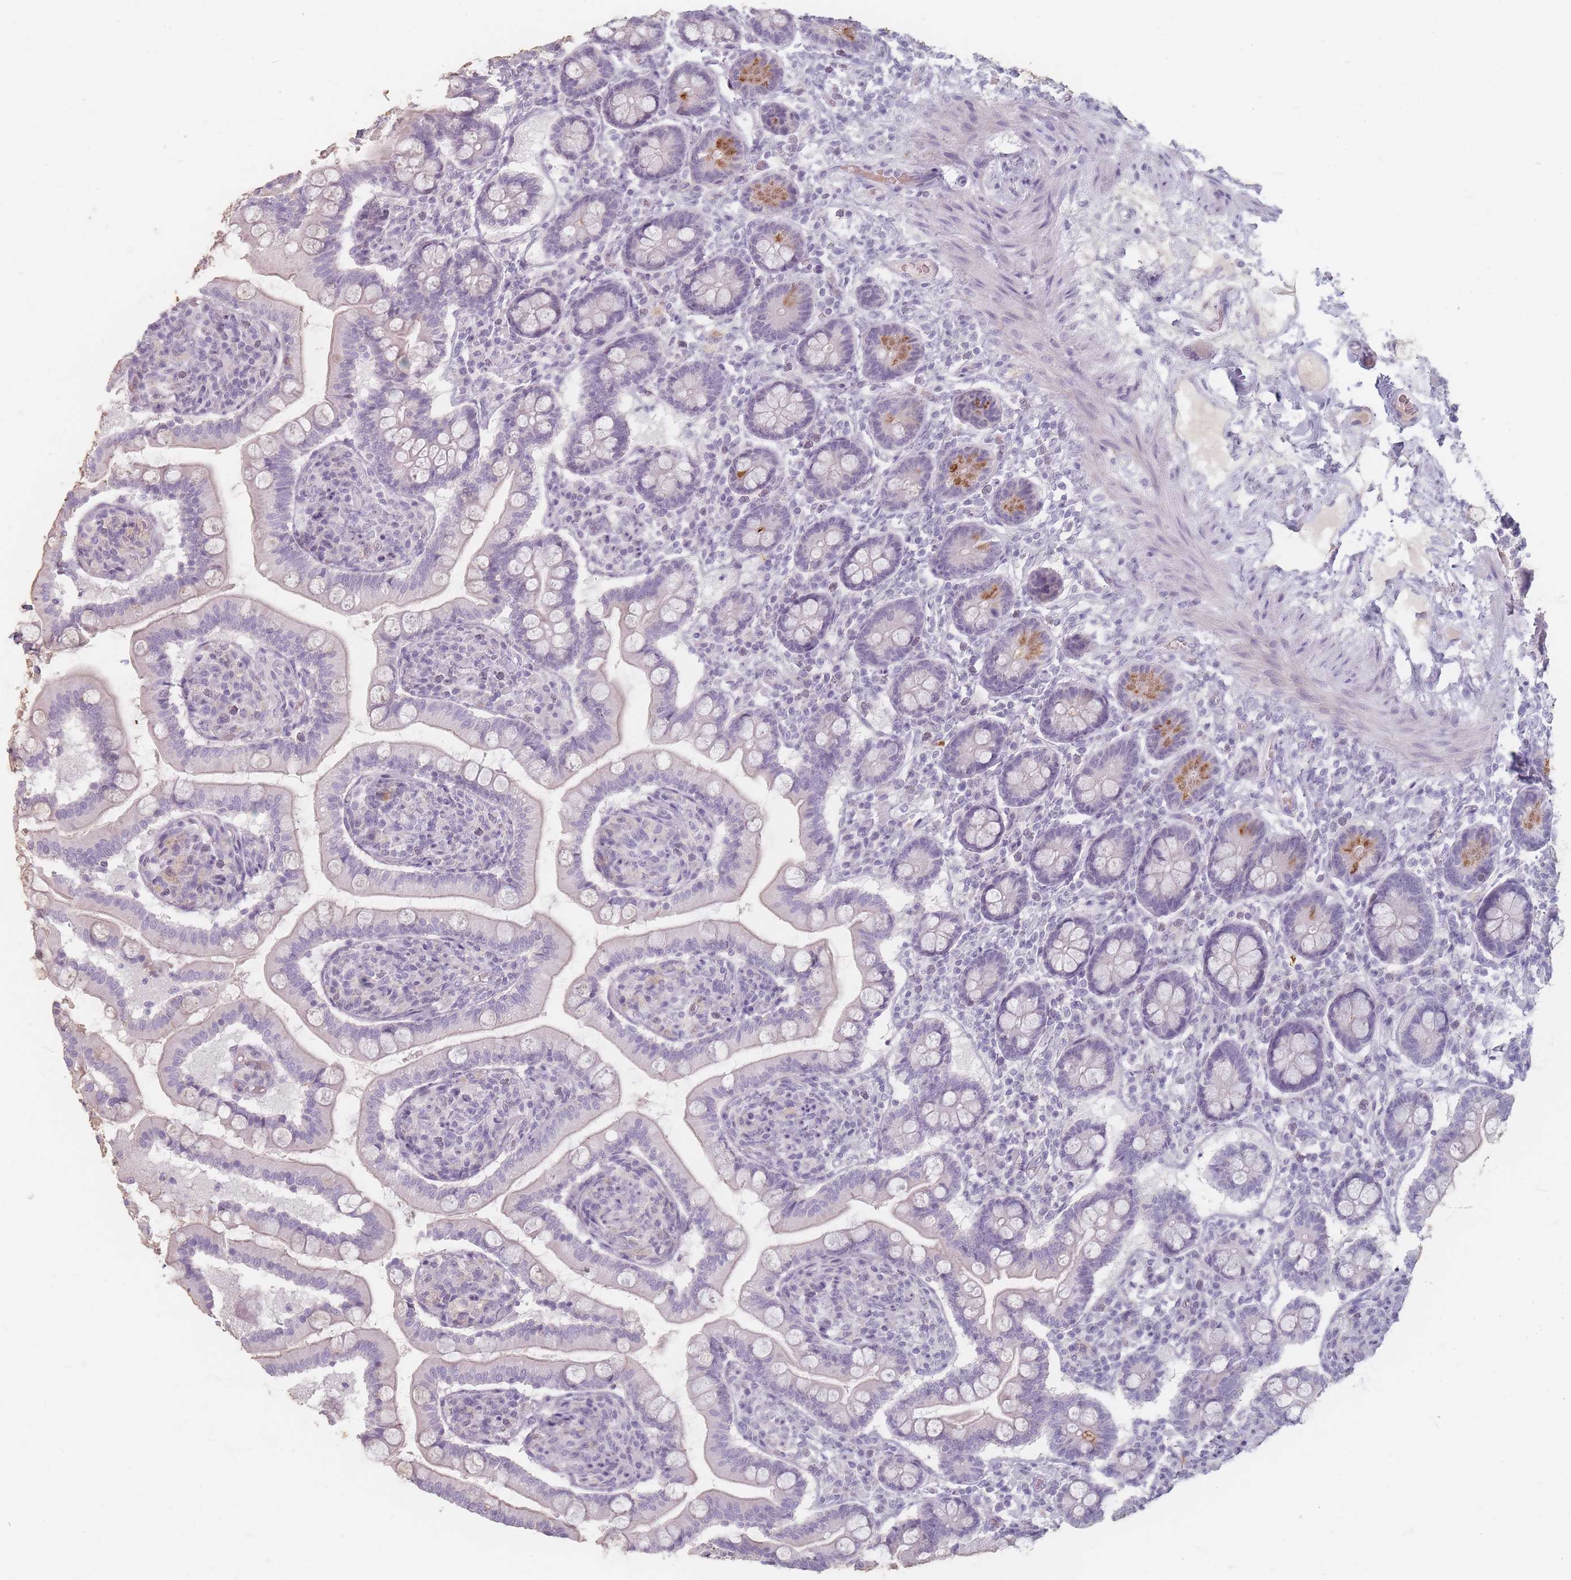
{"staining": {"intensity": "strong", "quantity": "<25%", "location": "cytoplasmic/membranous"}, "tissue": "small intestine", "cell_type": "Glandular cells", "image_type": "normal", "snomed": [{"axis": "morphology", "description": "Normal tissue, NOS"}, {"axis": "topography", "description": "Small intestine"}], "caption": "Approximately <25% of glandular cells in normal small intestine show strong cytoplasmic/membranous protein staining as visualized by brown immunohistochemical staining.", "gene": "HELZ2", "patient": {"sex": "female", "age": 64}}